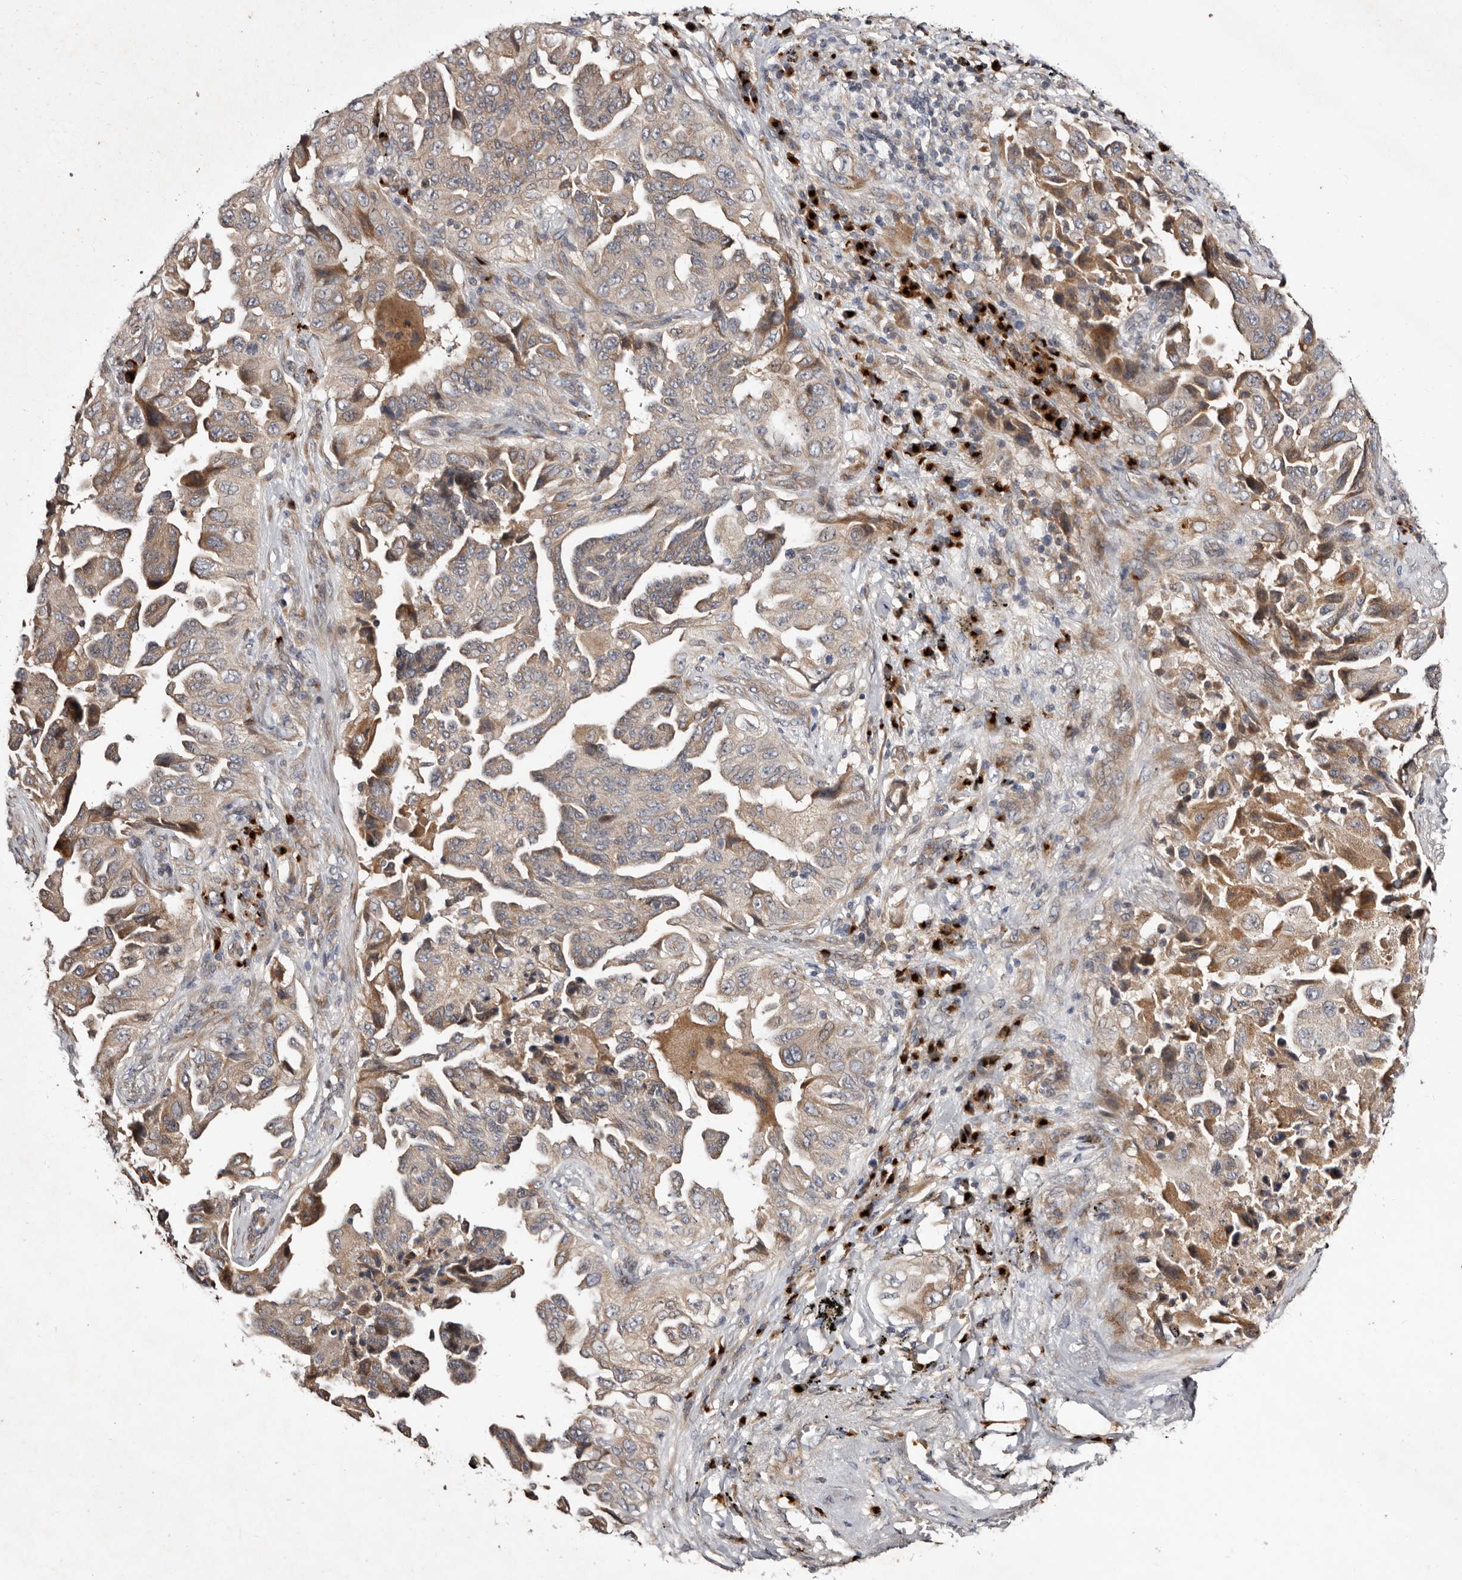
{"staining": {"intensity": "weak", "quantity": "25%-75%", "location": "cytoplasmic/membranous"}, "tissue": "lung cancer", "cell_type": "Tumor cells", "image_type": "cancer", "snomed": [{"axis": "morphology", "description": "Adenocarcinoma, NOS"}, {"axis": "topography", "description": "Lung"}], "caption": "High-magnification brightfield microscopy of lung cancer stained with DAB (3,3'-diaminobenzidine) (brown) and counterstained with hematoxylin (blue). tumor cells exhibit weak cytoplasmic/membranous expression is identified in about25%-75% of cells.", "gene": "DACT2", "patient": {"sex": "female", "age": 51}}